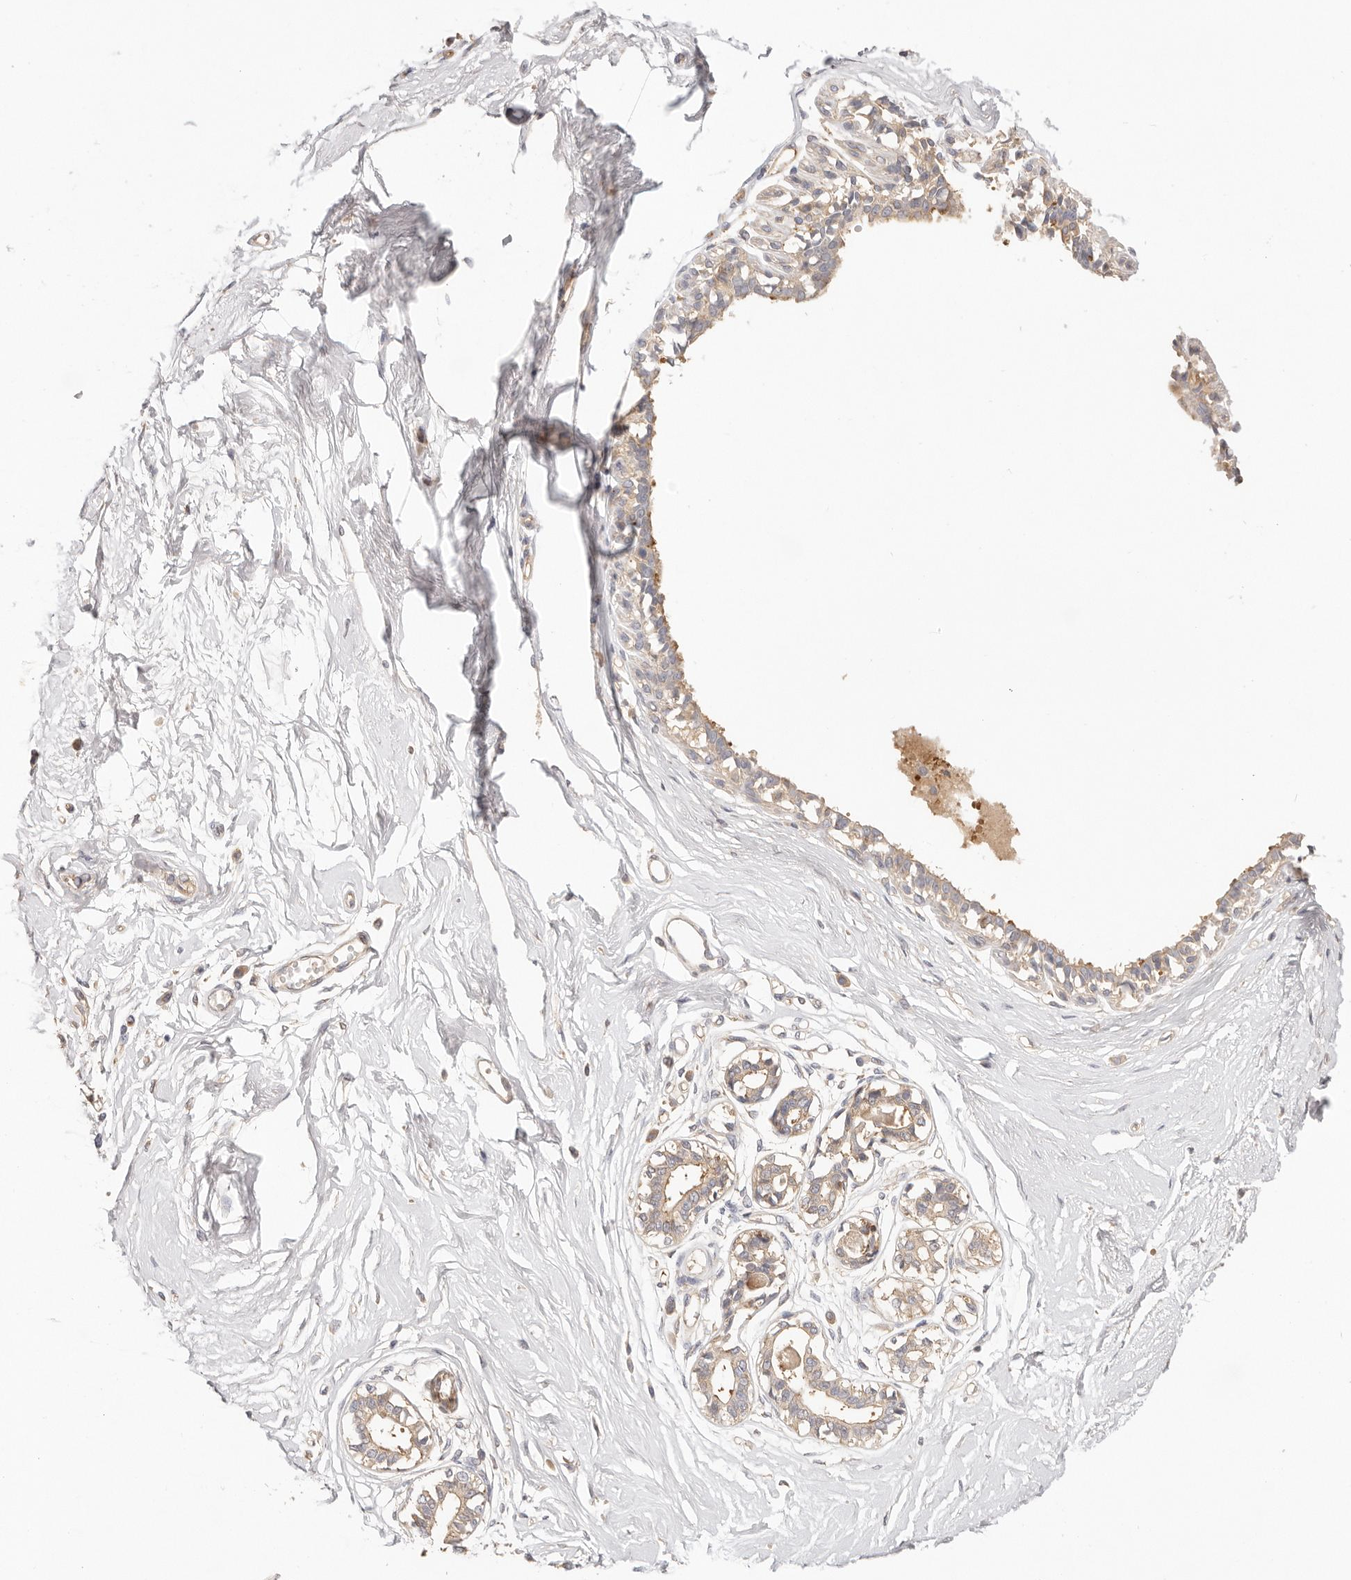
{"staining": {"intensity": "negative", "quantity": "none", "location": "none"}, "tissue": "breast", "cell_type": "Adipocytes", "image_type": "normal", "snomed": [{"axis": "morphology", "description": "Normal tissue, NOS"}, {"axis": "topography", "description": "Breast"}], "caption": "Immunohistochemistry histopathology image of normal human breast stained for a protein (brown), which shows no expression in adipocytes.", "gene": "KCMF1", "patient": {"sex": "female", "age": 45}}